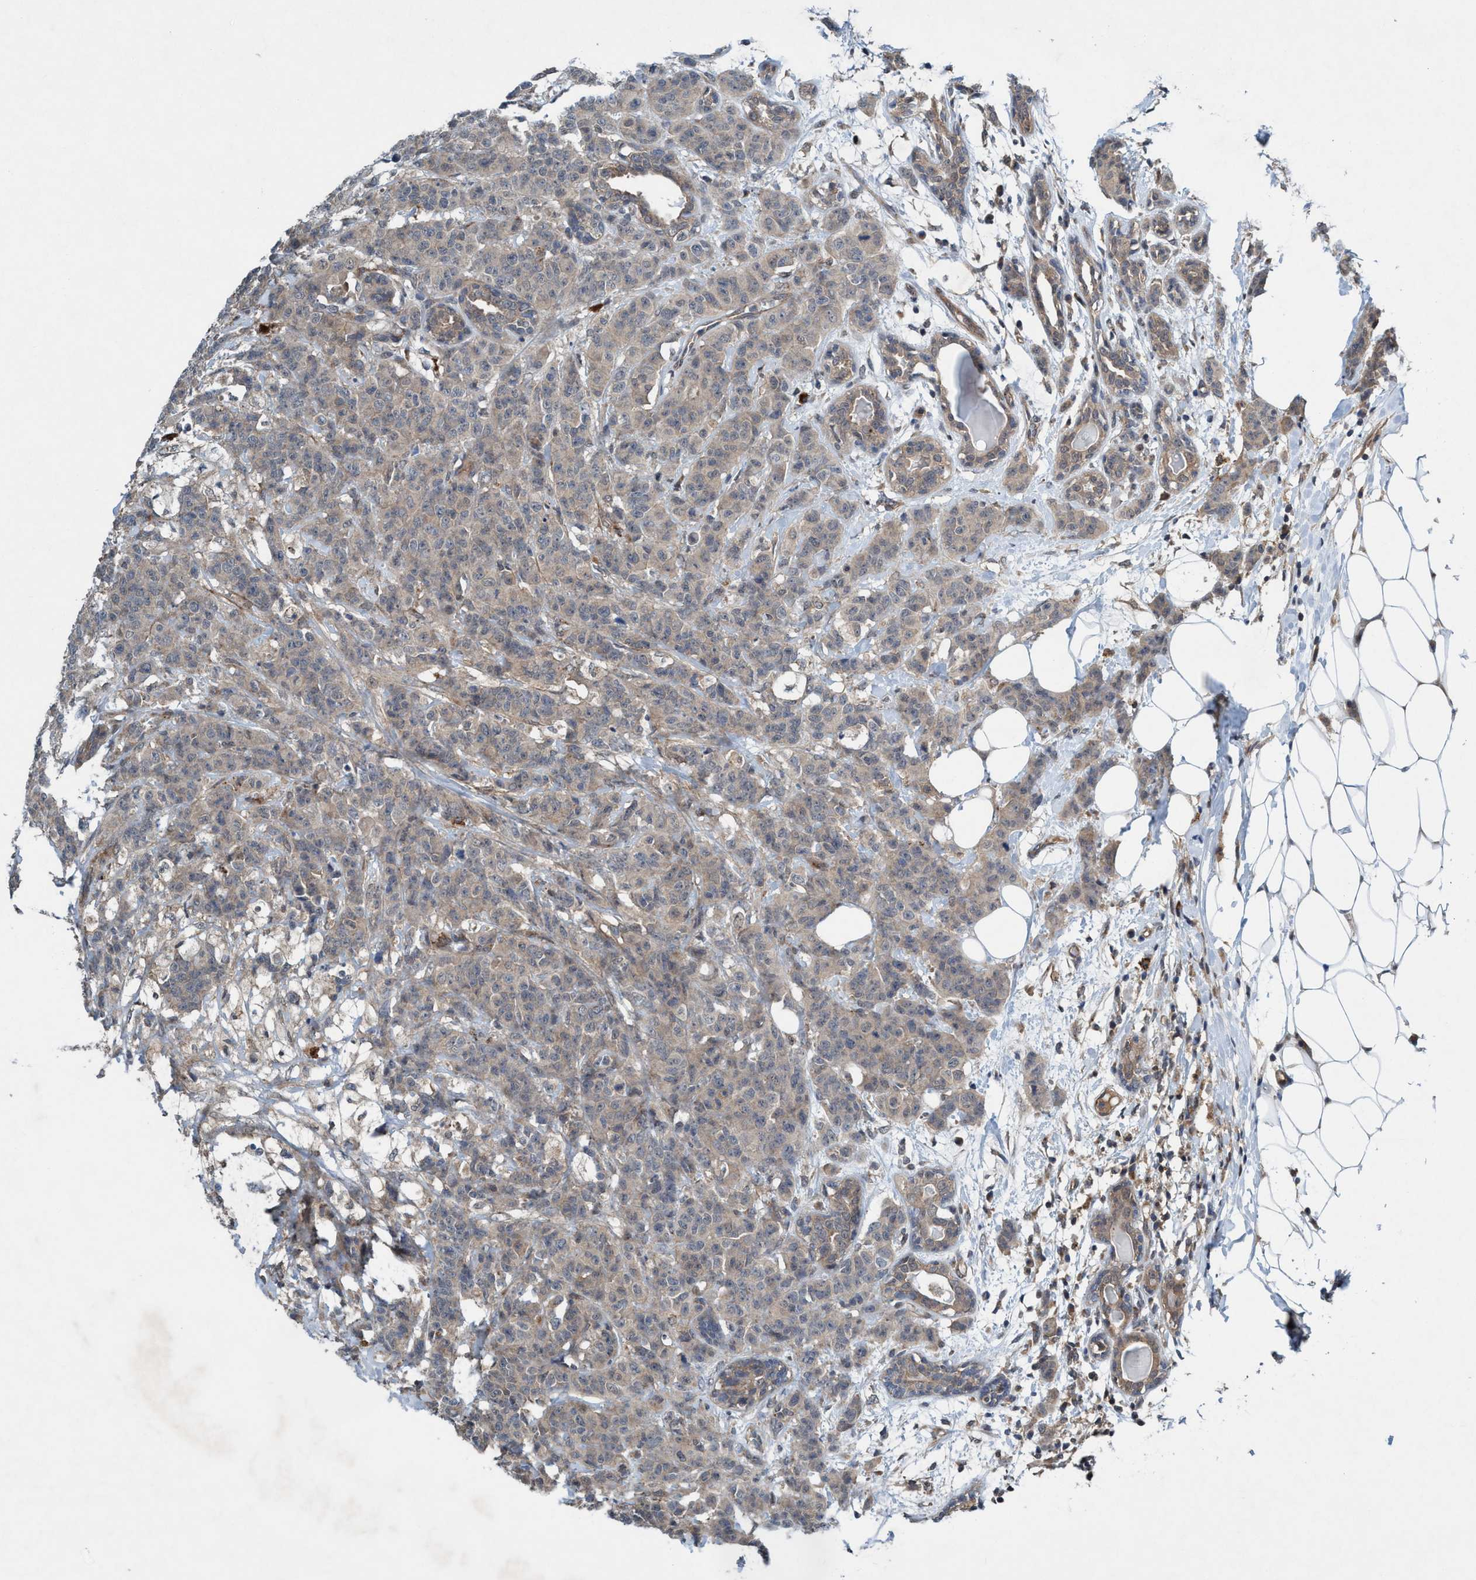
{"staining": {"intensity": "weak", "quantity": ">75%", "location": "cytoplasmic/membranous"}, "tissue": "breast cancer", "cell_type": "Tumor cells", "image_type": "cancer", "snomed": [{"axis": "morphology", "description": "Normal tissue, NOS"}, {"axis": "morphology", "description": "Duct carcinoma"}, {"axis": "topography", "description": "Breast"}], "caption": "Protein staining of invasive ductal carcinoma (breast) tissue reveals weak cytoplasmic/membranous staining in about >75% of tumor cells.", "gene": "TRIM65", "patient": {"sex": "female", "age": 40}}